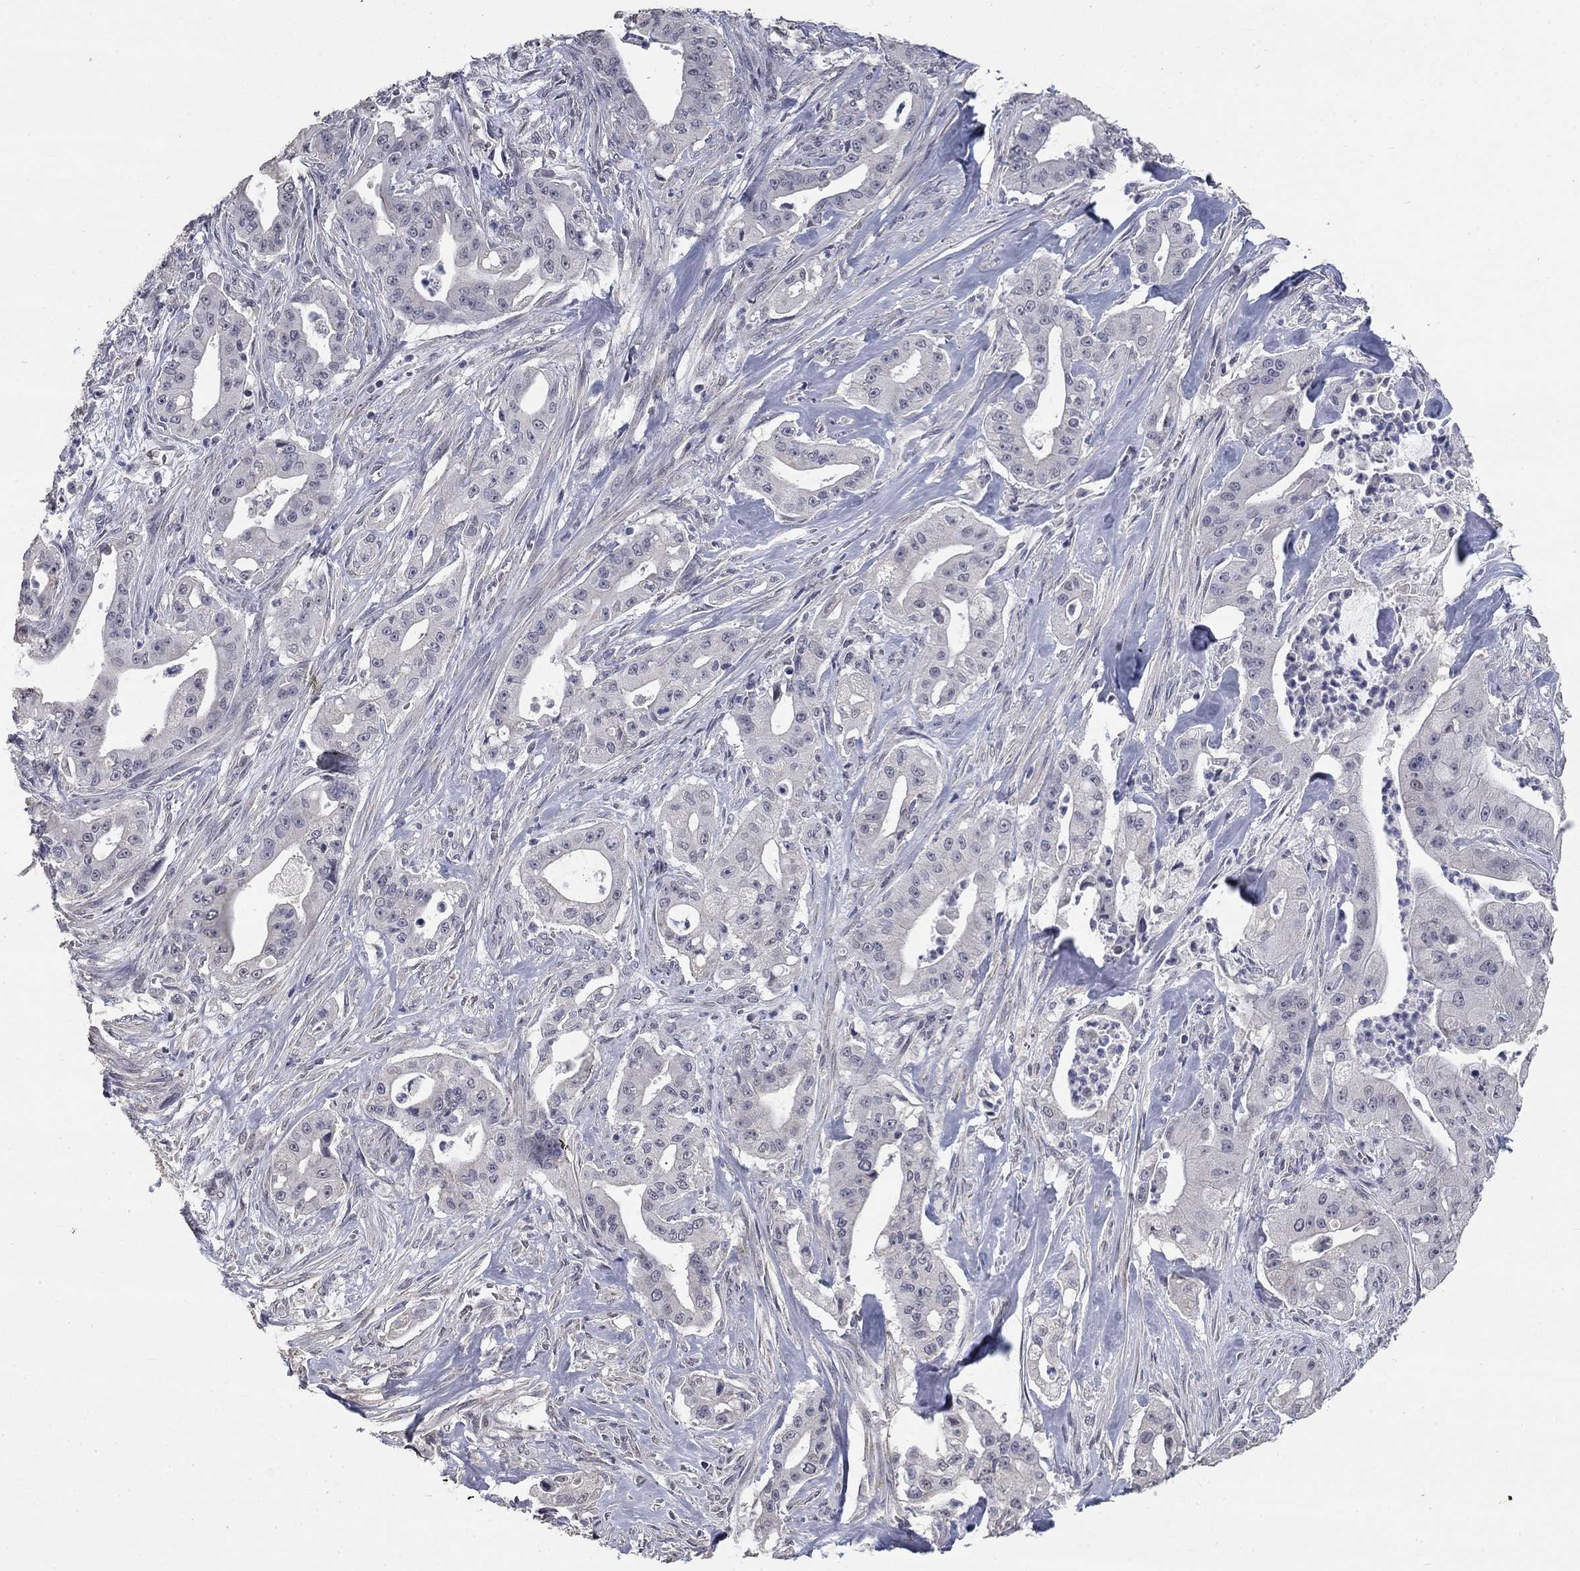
{"staining": {"intensity": "negative", "quantity": "none", "location": "none"}, "tissue": "pancreatic cancer", "cell_type": "Tumor cells", "image_type": "cancer", "snomed": [{"axis": "morphology", "description": "Normal tissue, NOS"}, {"axis": "morphology", "description": "Inflammation, NOS"}, {"axis": "morphology", "description": "Adenocarcinoma, NOS"}, {"axis": "topography", "description": "Pancreas"}], "caption": "Tumor cells show no significant expression in pancreatic cancer. Nuclei are stained in blue.", "gene": "SPATA33", "patient": {"sex": "male", "age": 57}}